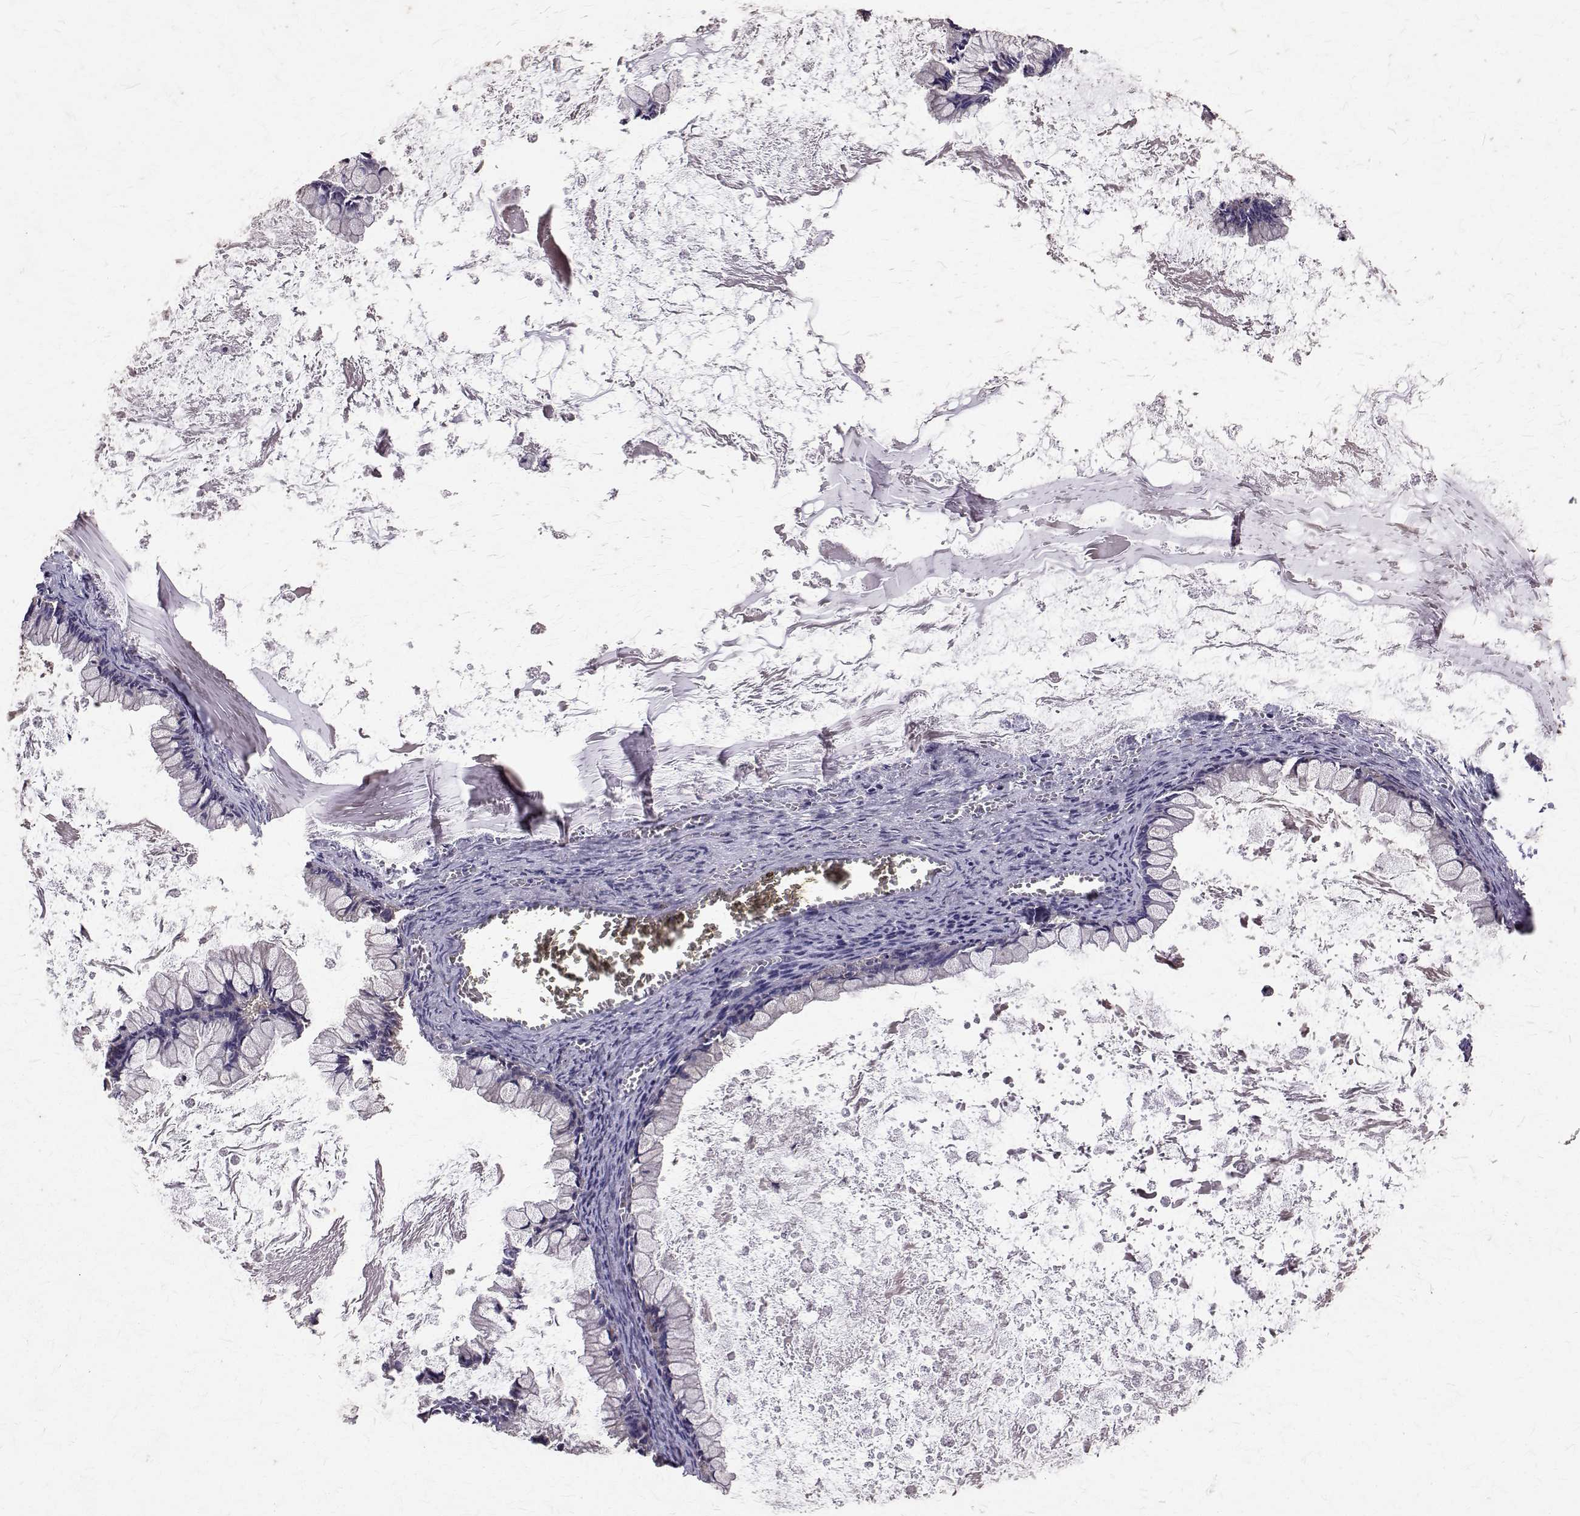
{"staining": {"intensity": "negative", "quantity": "none", "location": "none"}, "tissue": "ovarian cancer", "cell_type": "Tumor cells", "image_type": "cancer", "snomed": [{"axis": "morphology", "description": "Cystadenocarcinoma, mucinous, NOS"}, {"axis": "topography", "description": "Ovary"}], "caption": "This is an immunohistochemistry (IHC) photomicrograph of human ovarian cancer (mucinous cystadenocarcinoma). There is no positivity in tumor cells.", "gene": "FARSB", "patient": {"sex": "female", "age": 67}}